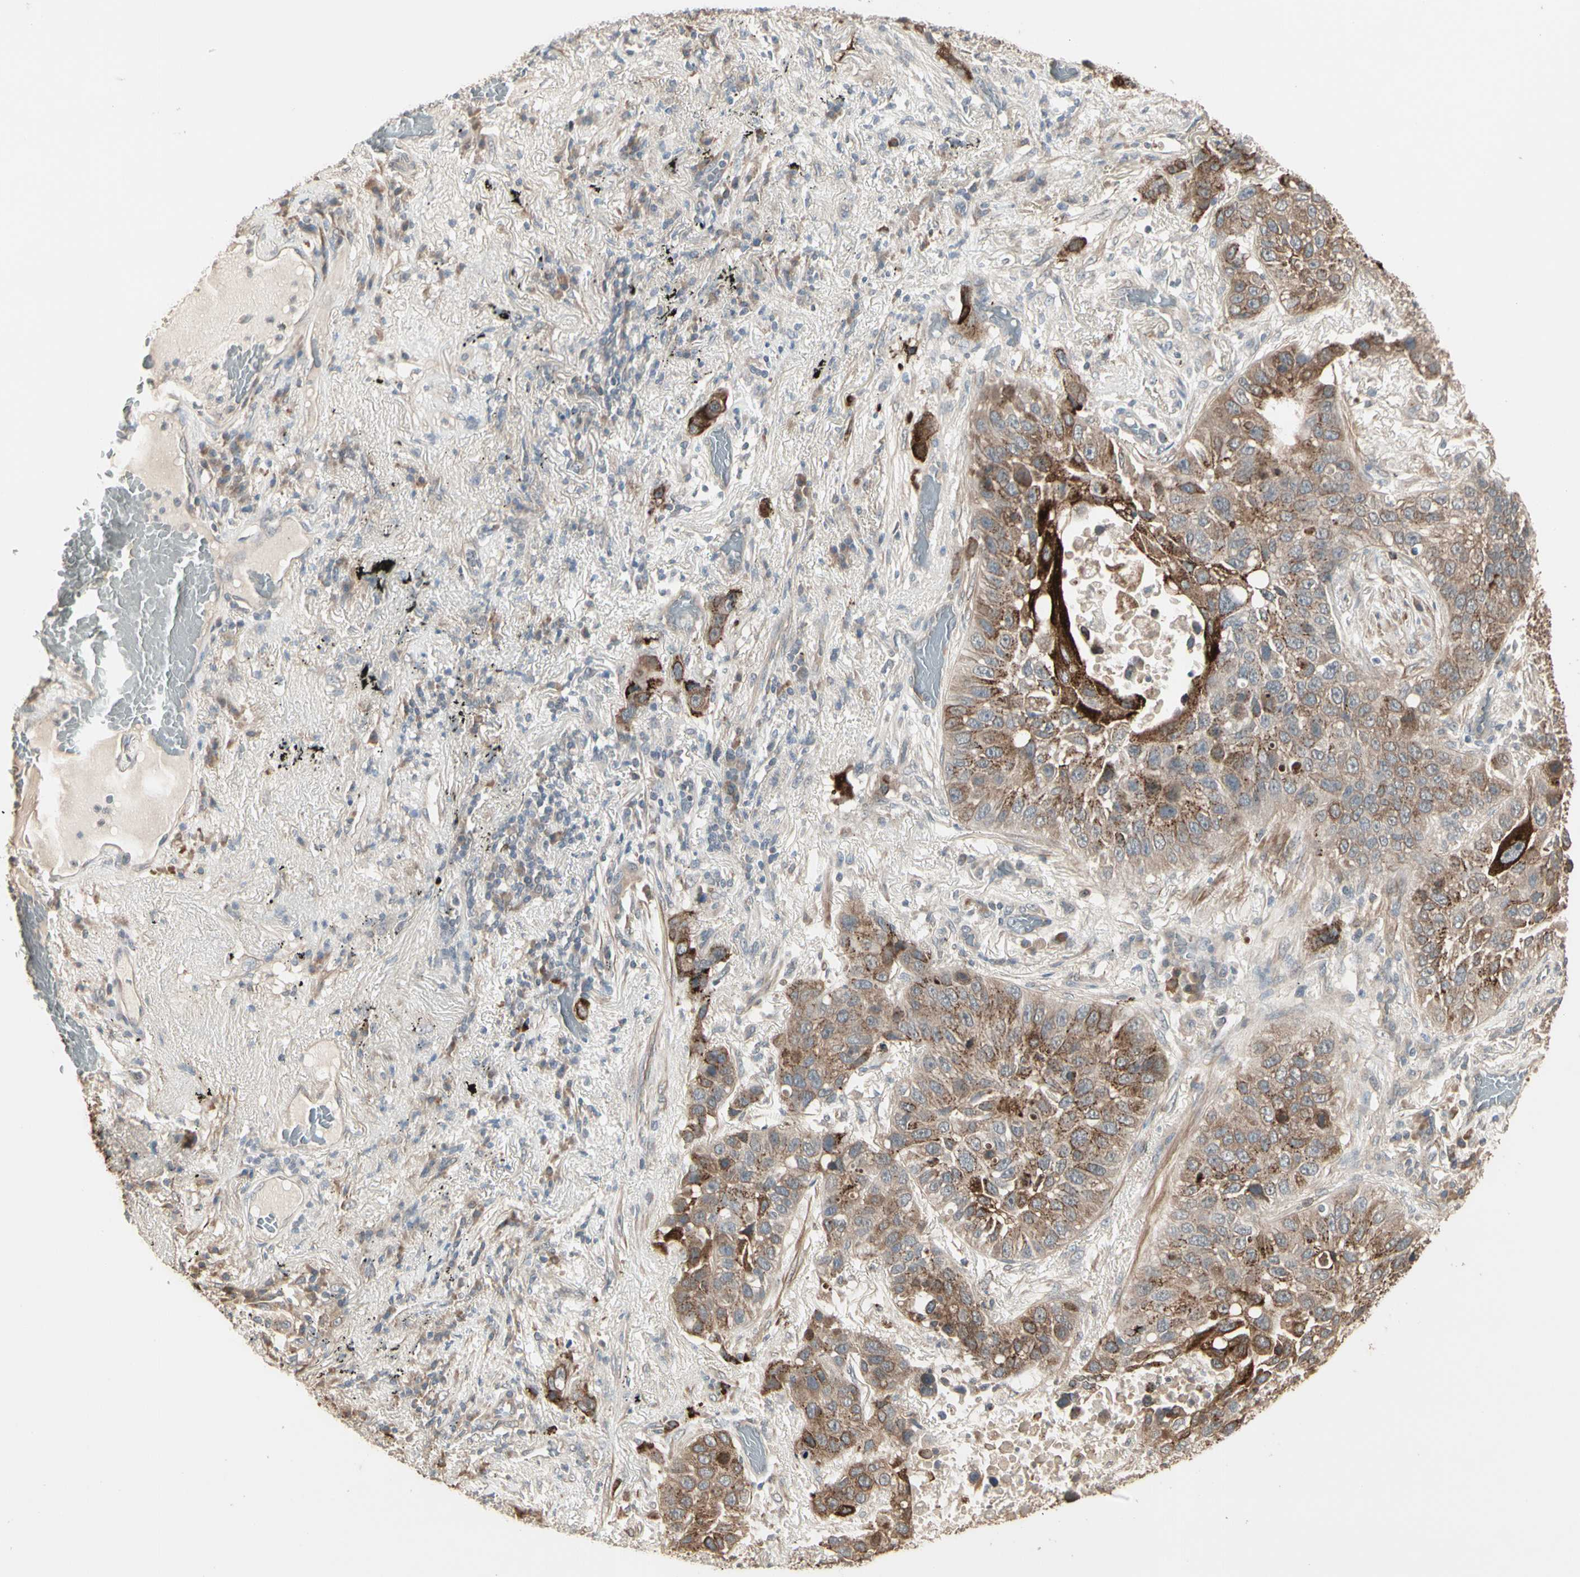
{"staining": {"intensity": "moderate", "quantity": ">75%", "location": "cytoplasmic/membranous"}, "tissue": "lung cancer", "cell_type": "Tumor cells", "image_type": "cancer", "snomed": [{"axis": "morphology", "description": "Squamous cell carcinoma, NOS"}, {"axis": "topography", "description": "Lung"}], "caption": "Lung squamous cell carcinoma stained for a protein (brown) demonstrates moderate cytoplasmic/membranous positive staining in approximately >75% of tumor cells.", "gene": "GALNT3", "patient": {"sex": "male", "age": 57}}